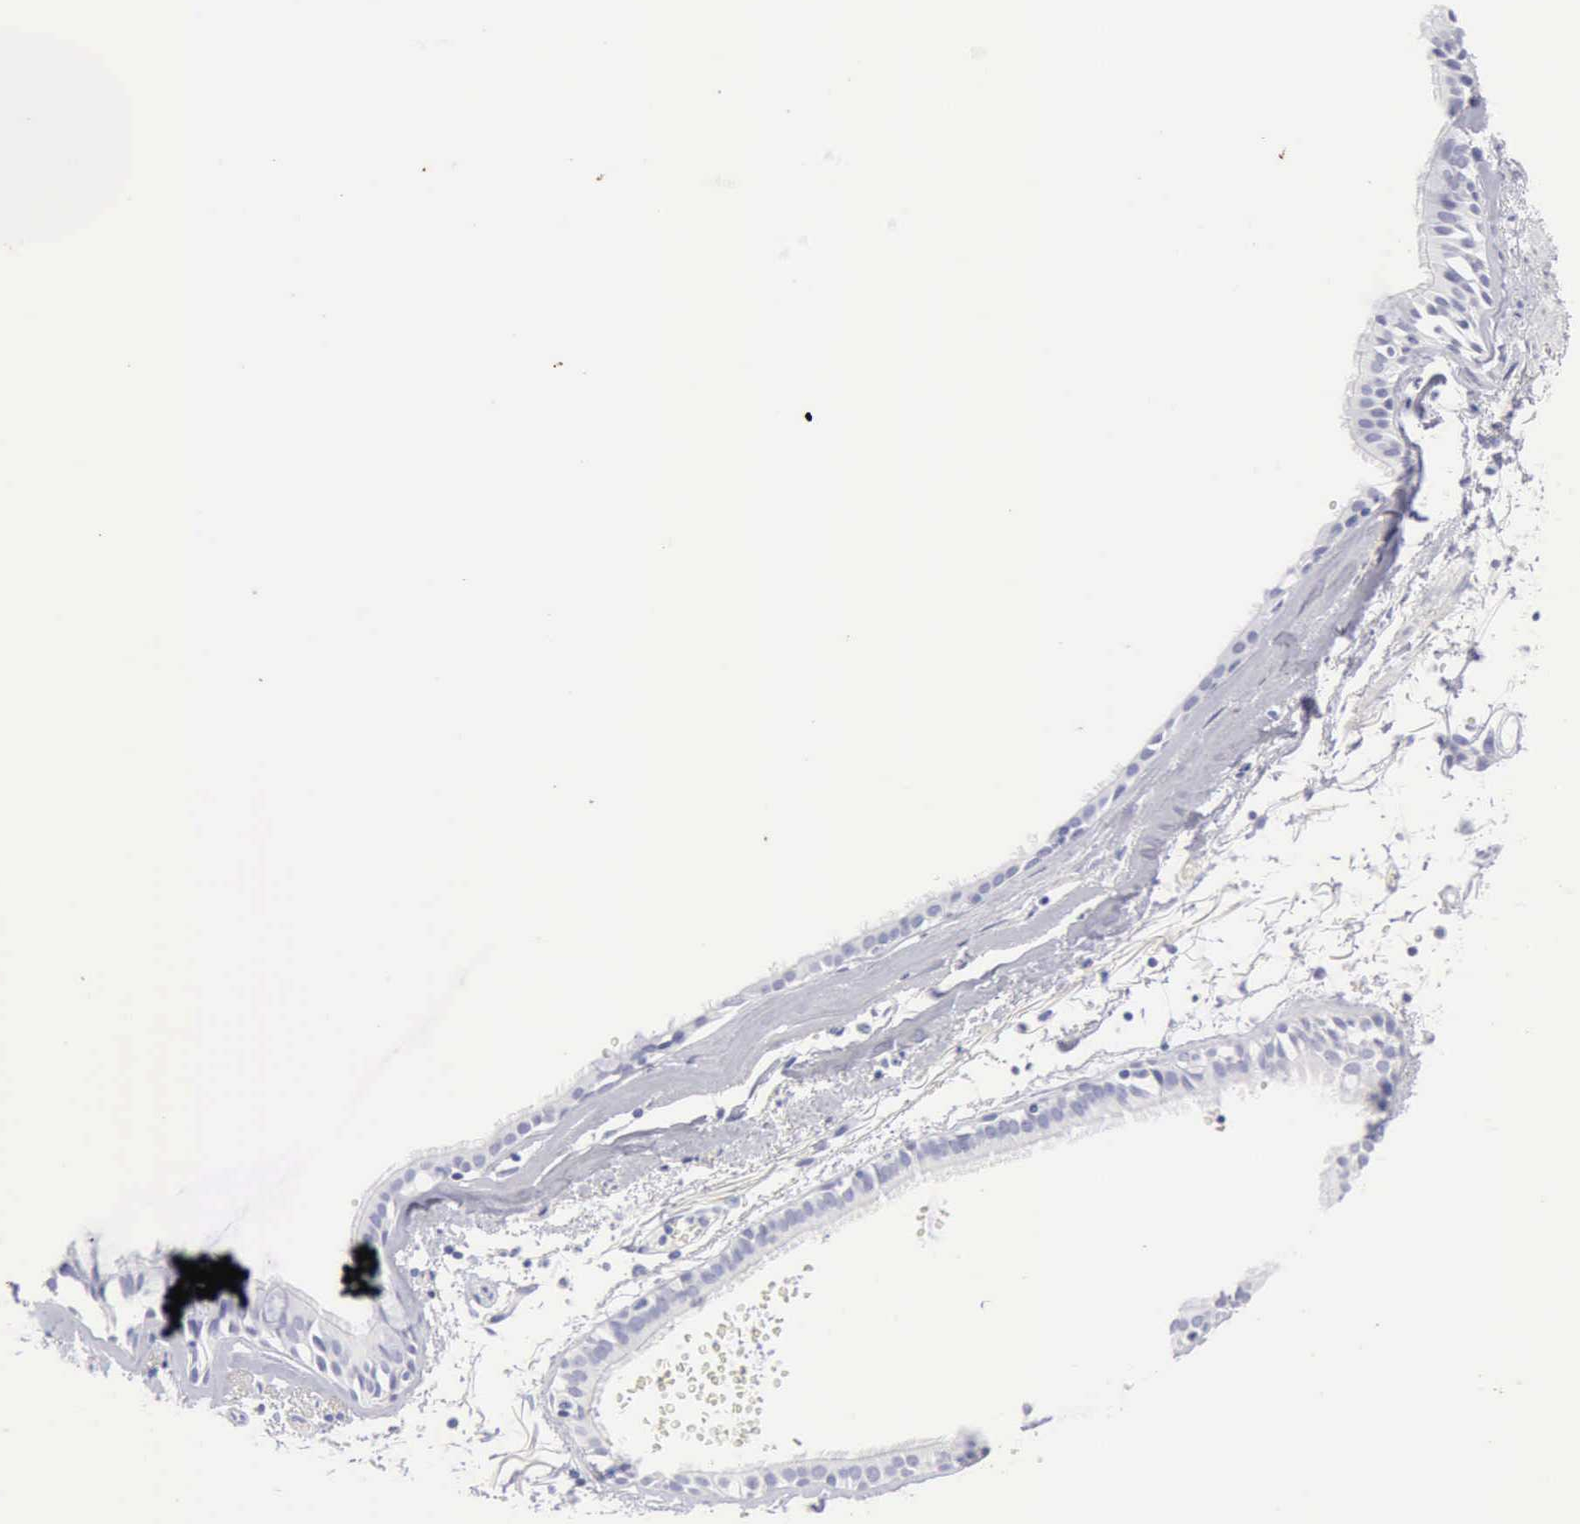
{"staining": {"intensity": "negative", "quantity": "none", "location": "none"}, "tissue": "bronchus", "cell_type": "Respiratory epithelial cells", "image_type": "normal", "snomed": [{"axis": "morphology", "description": "Normal tissue, NOS"}, {"axis": "topography", "description": "Bronchus"}, {"axis": "topography", "description": "Lung"}], "caption": "Immunohistochemistry (IHC) image of unremarkable bronchus stained for a protein (brown), which displays no staining in respiratory epithelial cells.", "gene": "KRT10", "patient": {"sex": "female", "age": 56}}